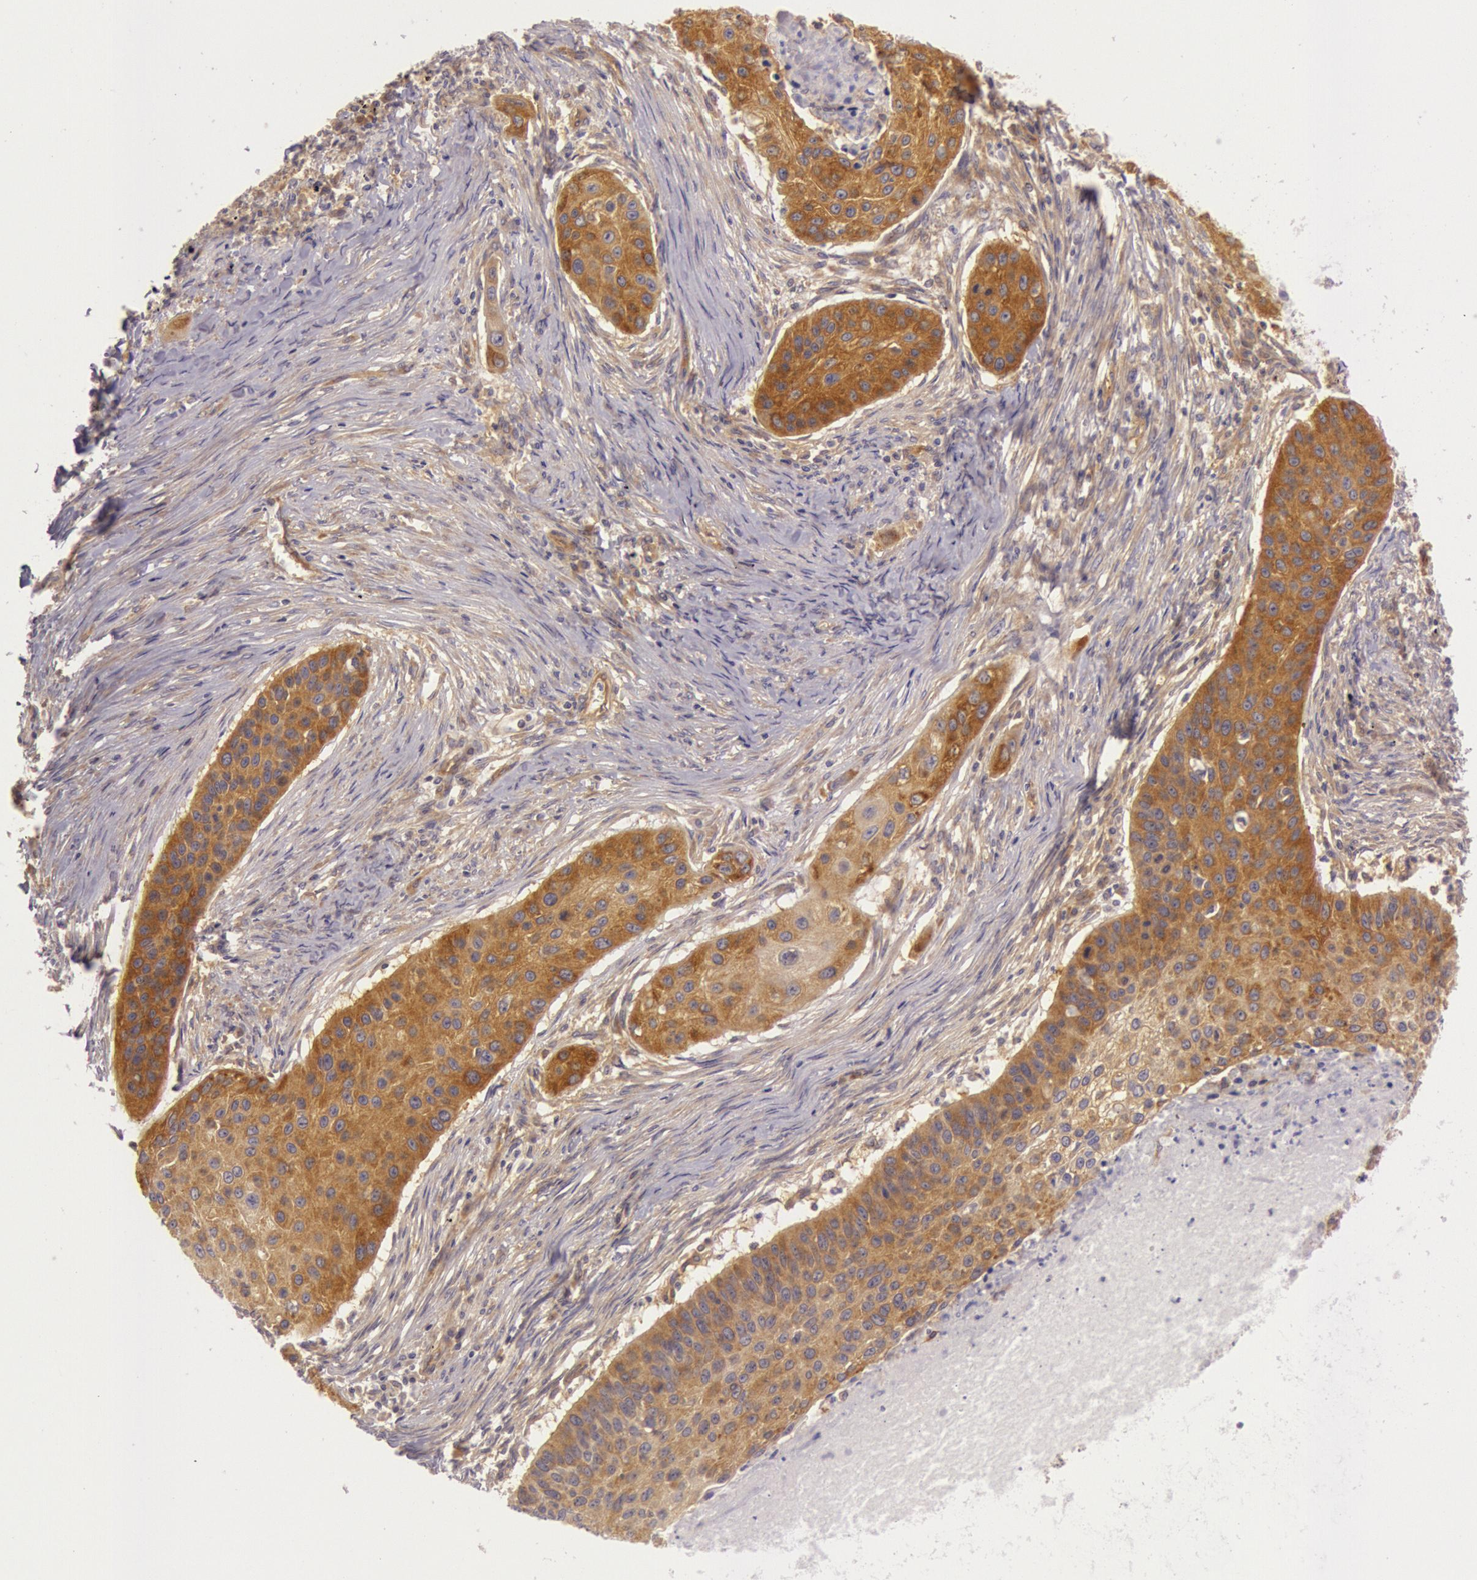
{"staining": {"intensity": "moderate", "quantity": ">75%", "location": "cytoplasmic/membranous"}, "tissue": "lung cancer", "cell_type": "Tumor cells", "image_type": "cancer", "snomed": [{"axis": "morphology", "description": "Squamous cell carcinoma, NOS"}, {"axis": "topography", "description": "Lung"}], "caption": "Immunohistochemical staining of human lung squamous cell carcinoma reveals medium levels of moderate cytoplasmic/membranous staining in approximately >75% of tumor cells.", "gene": "CHUK", "patient": {"sex": "male", "age": 71}}